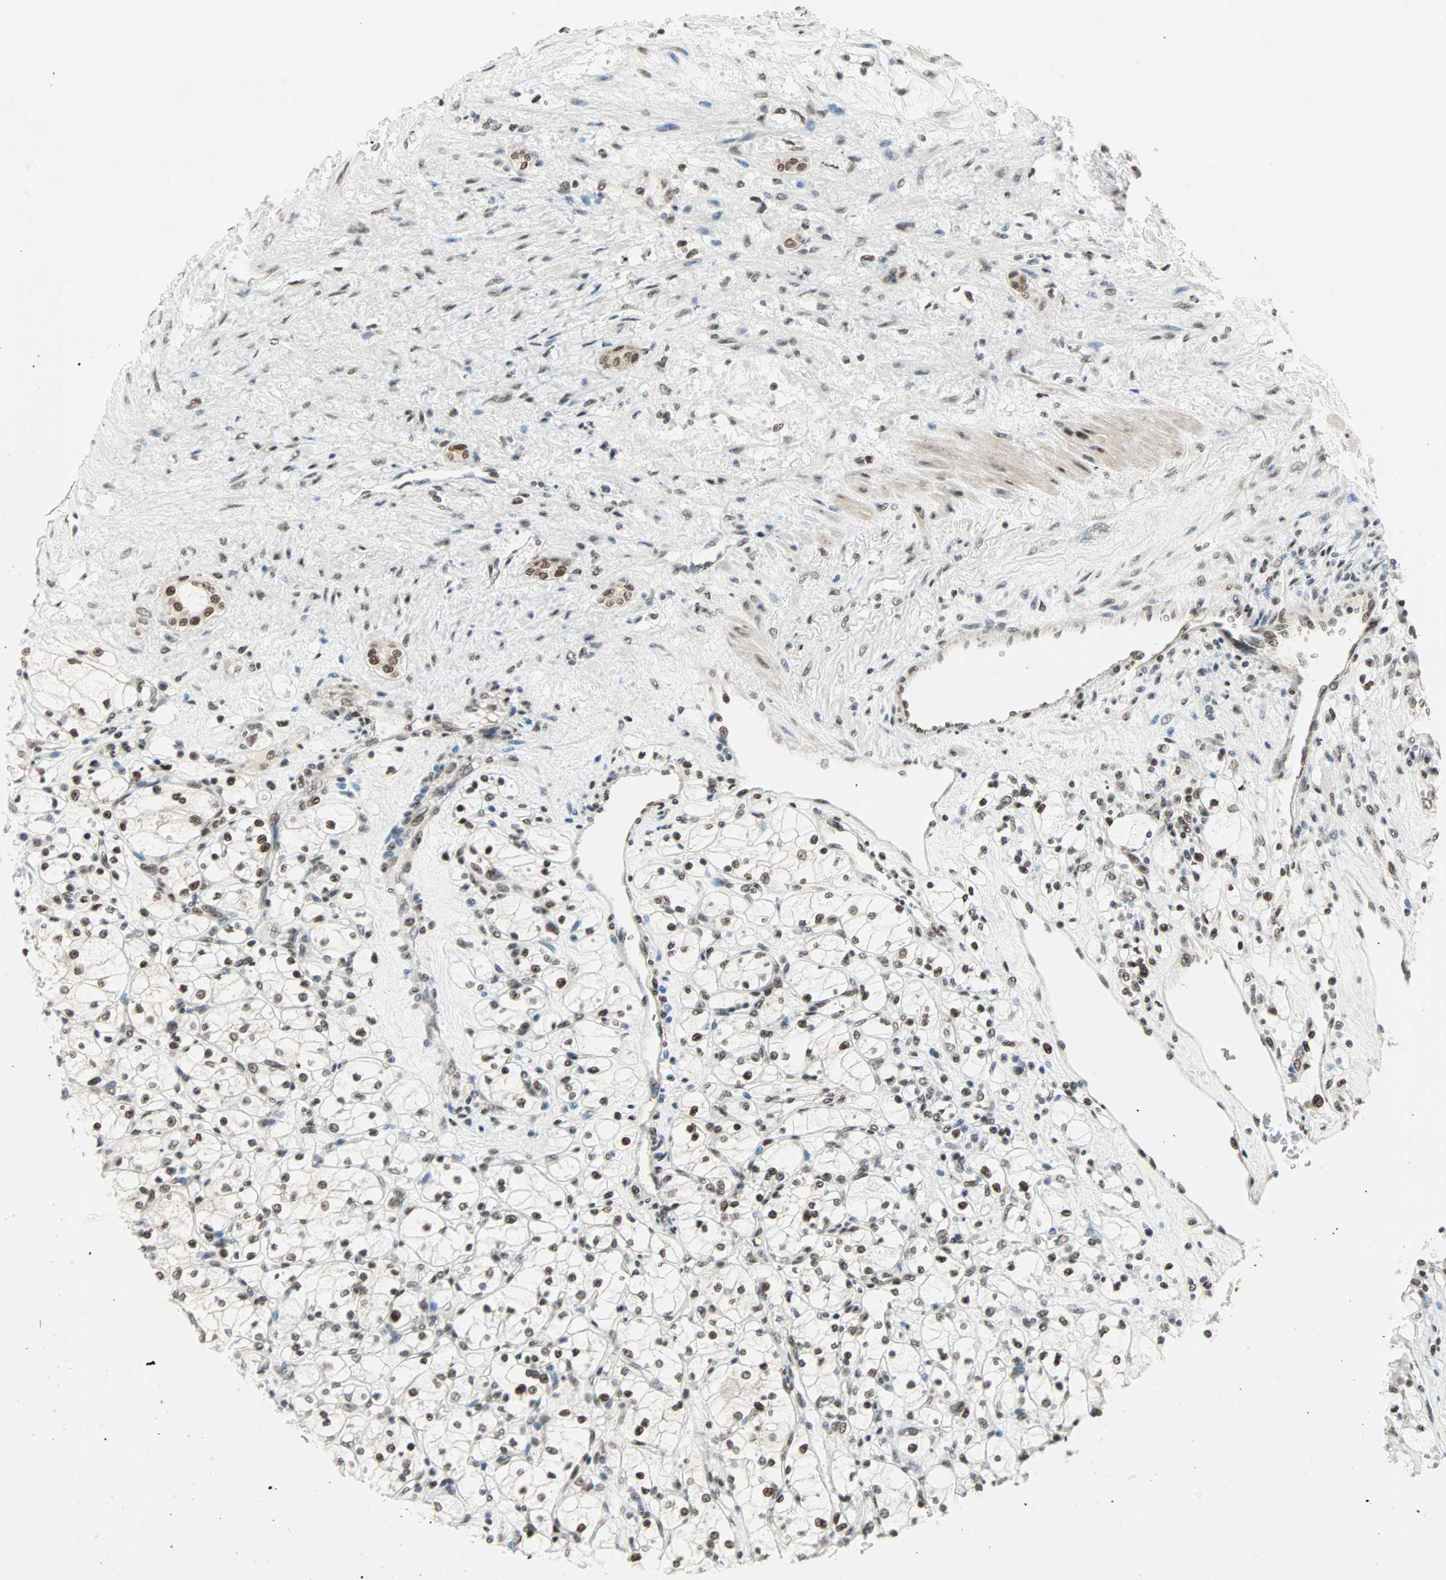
{"staining": {"intensity": "strong", "quantity": ">75%", "location": "nuclear"}, "tissue": "renal cancer", "cell_type": "Tumor cells", "image_type": "cancer", "snomed": [{"axis": "morphology", "description": "Adenocarcinoma, NOS"}, {"axis": "topography", "description": "Kidney"}], "caption": "Immunohistochemistry (IHC) (DAB) staining of adenocarcinoma (renal) shows strong nuclear protein staining in about >75% of tumor cells.", "gene": "BLM", "patient": {"sex": "female", "age": 83}}